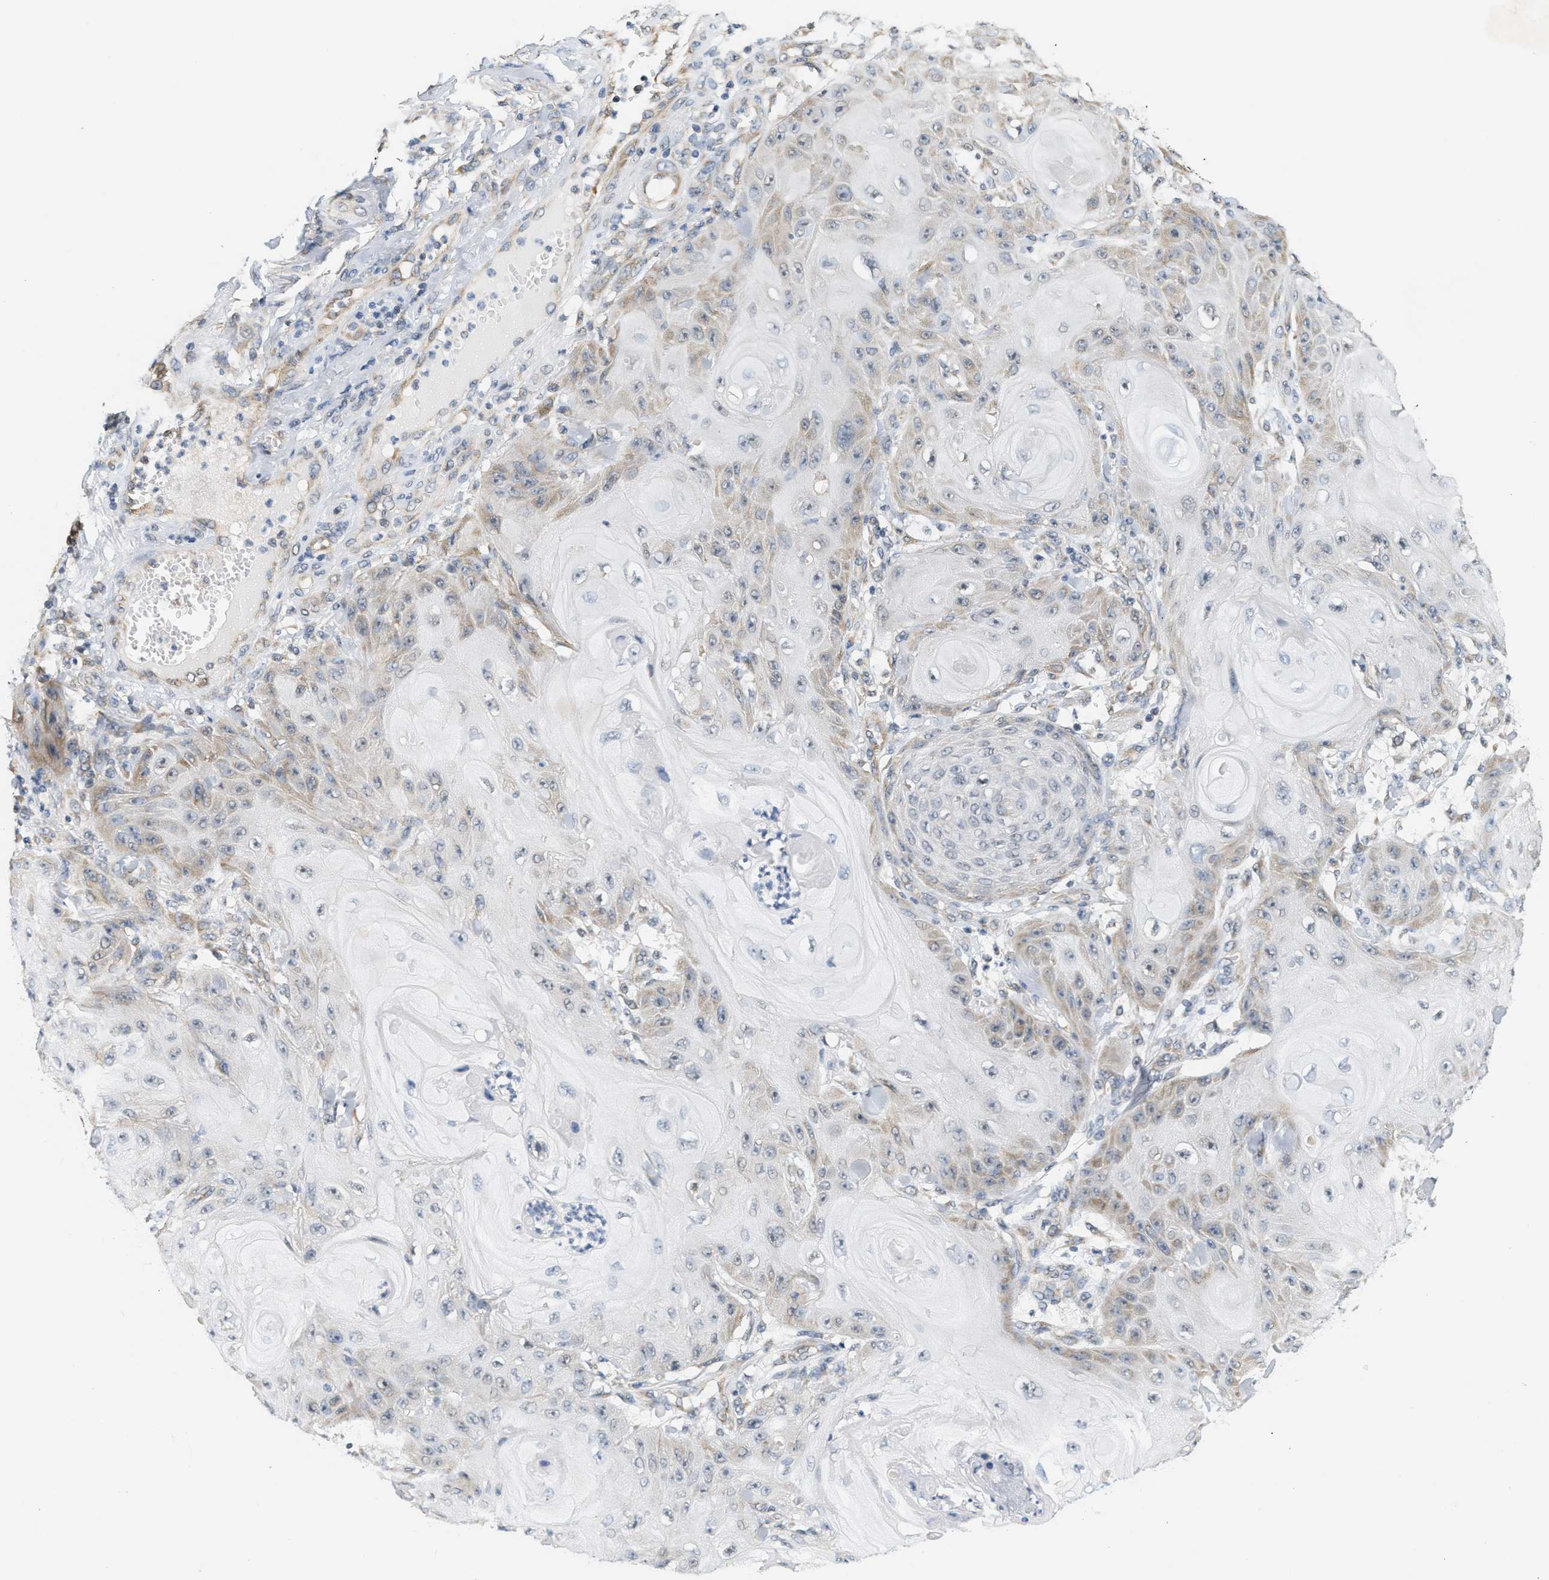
{"staining": {"intensity": "weak", "quantity": "<25%", "location": "cytoplasmic/membranous"}, "tissue": "skin cancer", "cell_type": "Tumor cells", "image_type": "cancer", "snomed": [{"axis": "morphology", "description": "Squamous cell carcinoma, NOS"}, {"axis": "topography", "description": "Skin"}], "caption": "IHC image of skin cancer stained for a protein (brown), which shows no positivity in tumor cells.", "gene": "GIGYF1", "patient": {"sex": "male", "age": 74}}